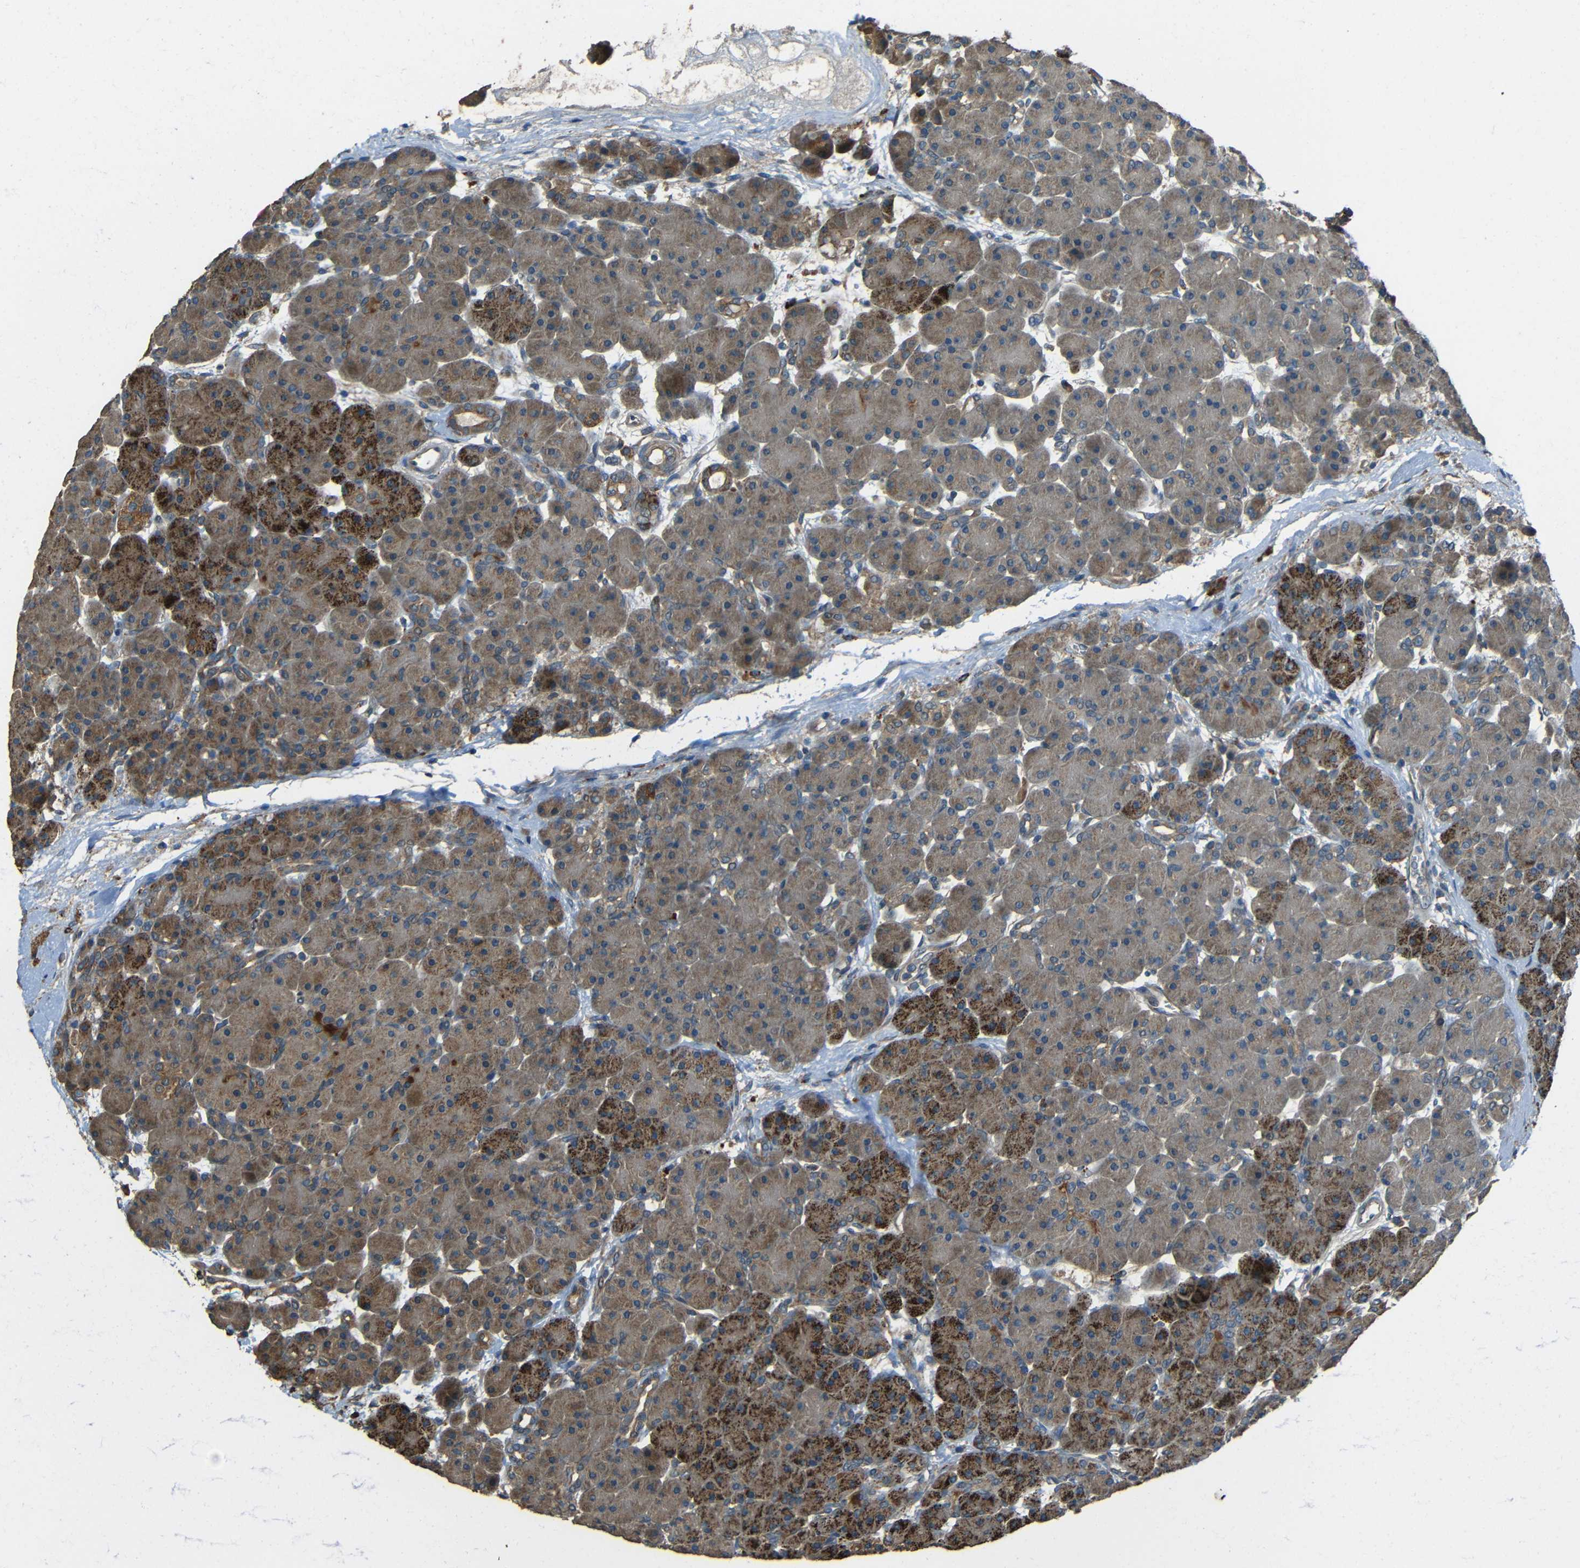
{"staining": {"intensity": "strong", "quantity": "25%-75%", "location": "cytoplasmic/membranous"}, "tissue": "pancreas", "cell_type": "Exocrine glandular cells", "image_type": "normal", "snomed": [{"axis": "morphology", "description": "Normal tissue, NOS"}, {"axis": "topography", "description": "Pancreas"}], "caption": "Protein staining demonstrates strong cytoplasmic/membranous expression in about 25%-75% of exocrine glandular cells in unremarkable pancreas. (Brightfield microscopy of DAB IHC at high magnification).", "gene": "ACACA", "patient": {"sex": "male", "age": 66}}